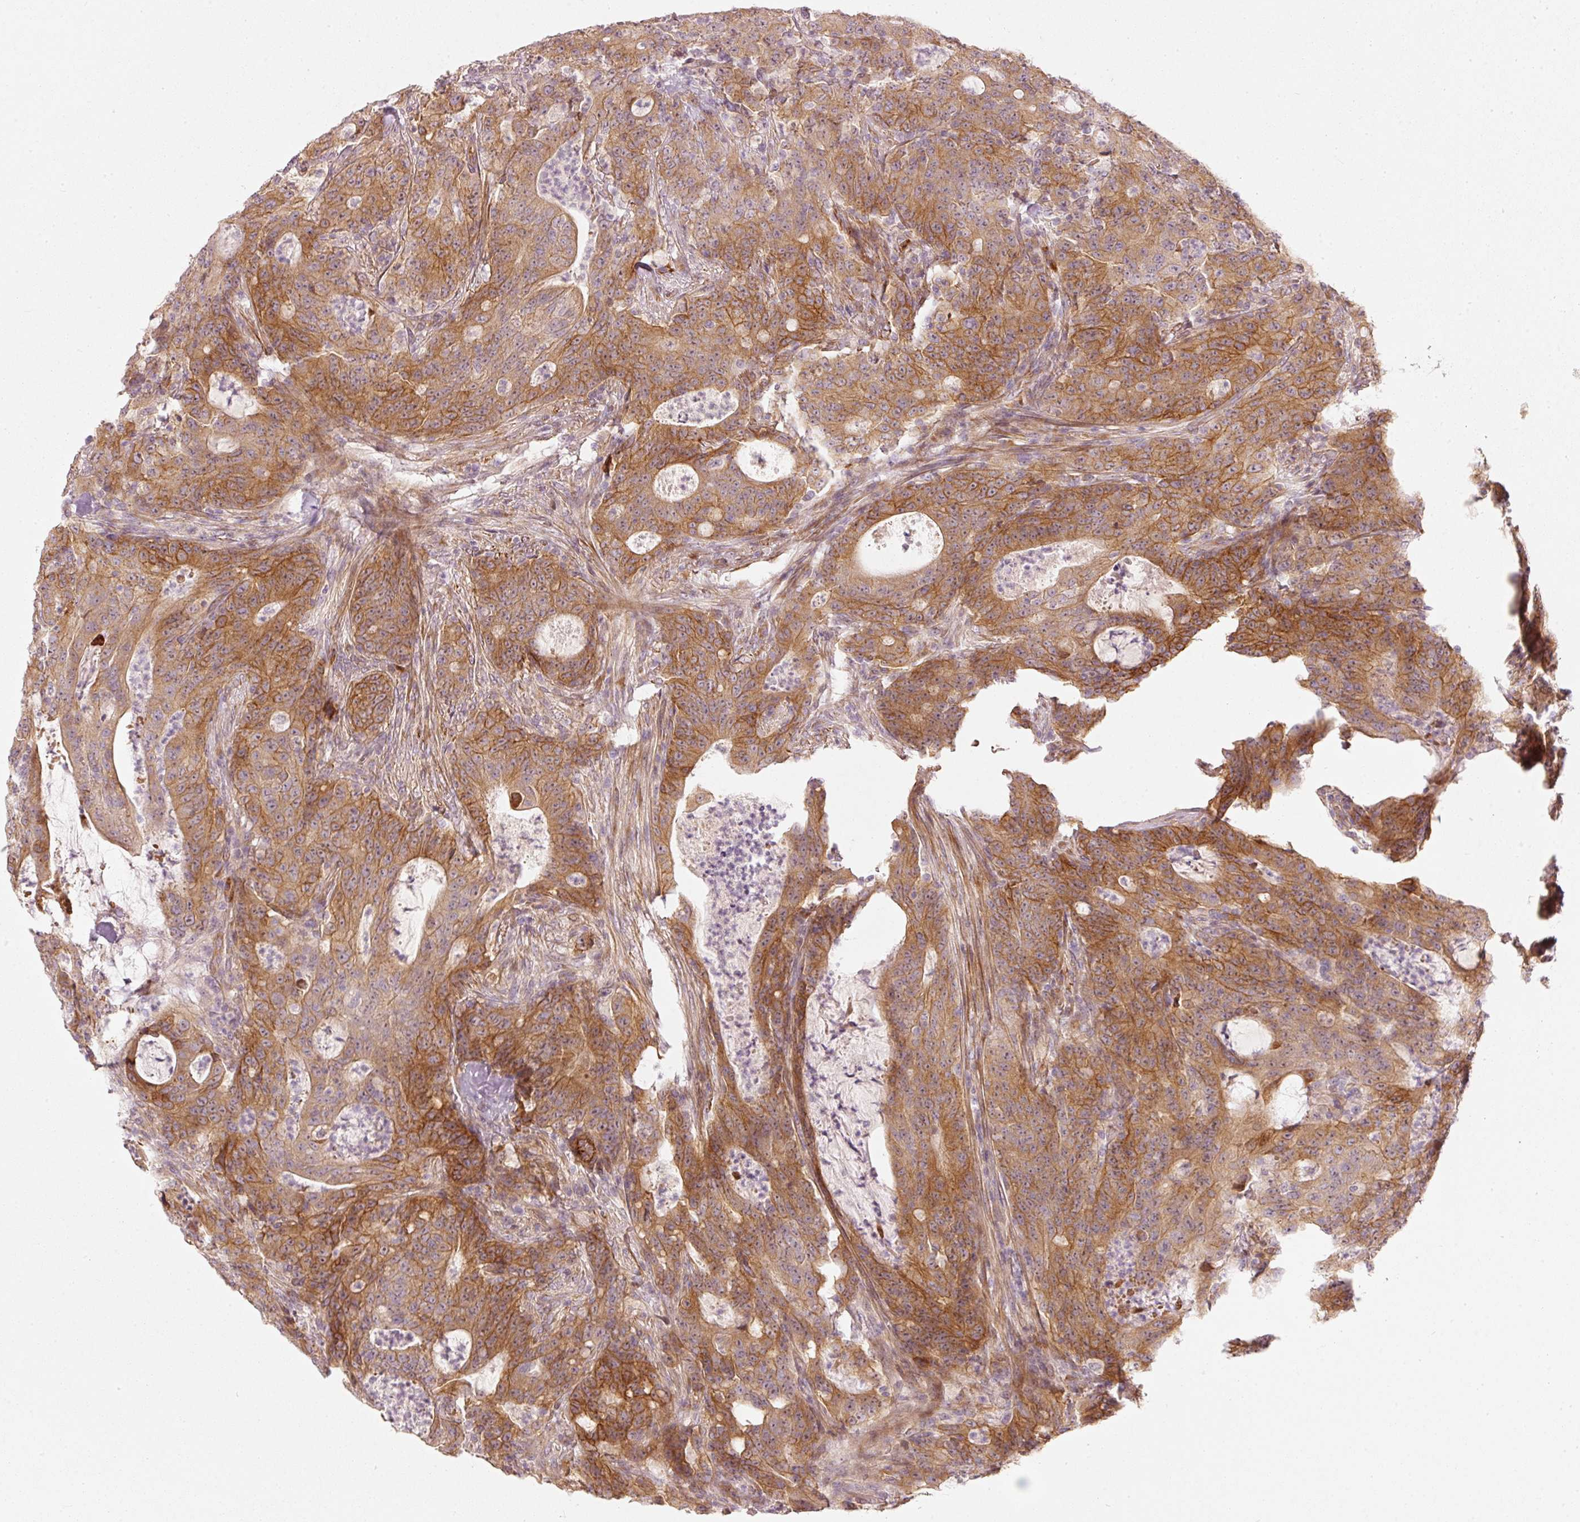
{"staining": {"intensity": "moderate", "quantity": ">75%", "location": "cytoplasmic/membranous"}, "tissue": "colorectal cancer", "cell_type": "Tumor cells", "image_type": "cancer", "snomed": [{"axis": "morphology", "description": "Adenocarcinoma, NOS"}, {"axis": "topography", "description": "Colon"}], "caption": "Immunohistochemical staining of colorectal adenocarcinoma demonstrates moderate cytoplasmic/membranous protein expression in about >75% of tumor cells. Immunohistochemistry stains the protein of interest in brown and the nuclei are stained blue.", "gene": "KCNQ1", "patient": {"sex": "male", "age": 83}}